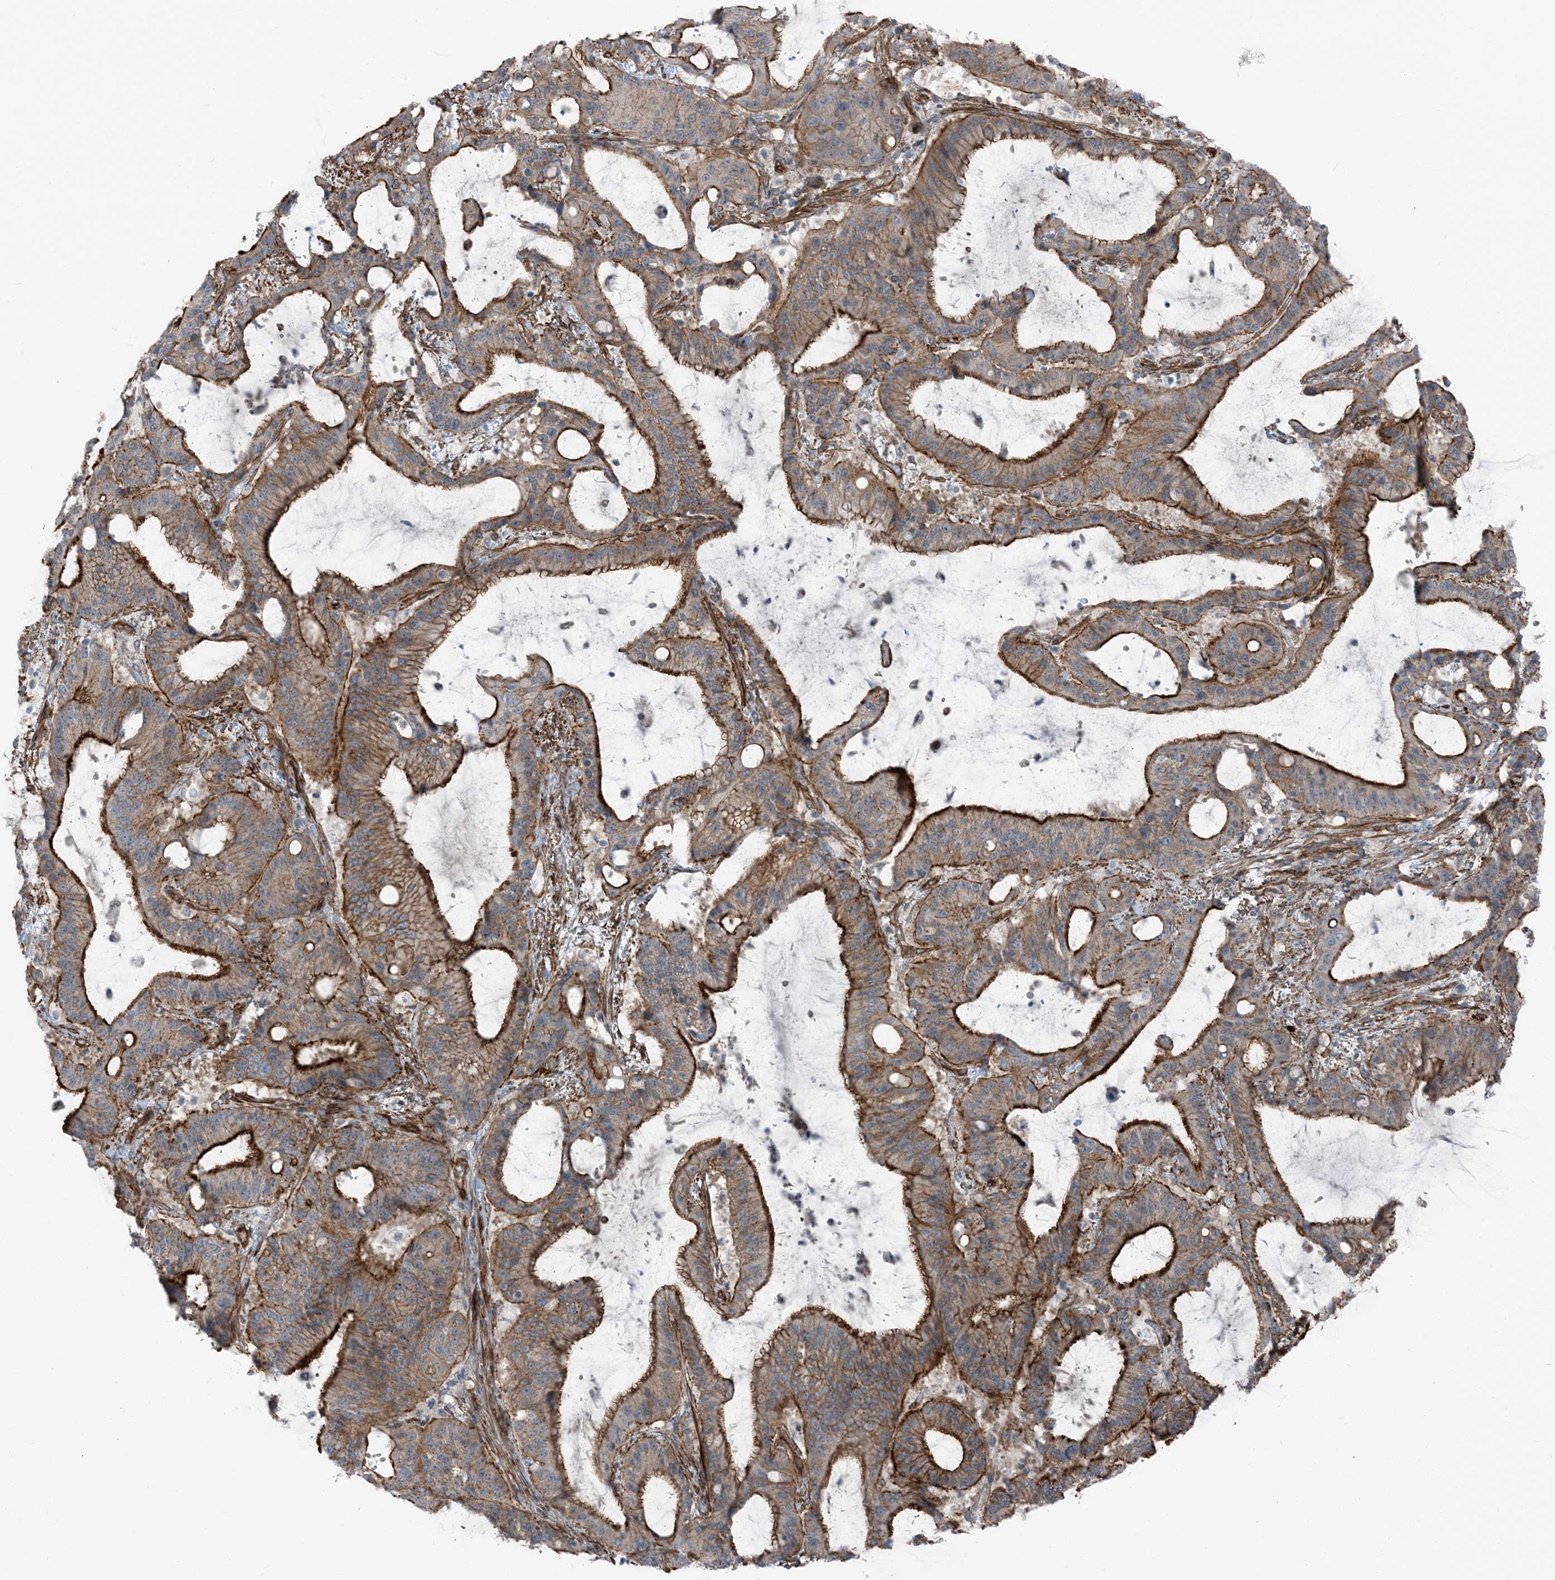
{"staining": {"intensity": "strong", "quantity": ">75%", "location": "cytoplasmic/membranous"}, "tissue": "liver cancer", "cell_type": "Tumor cells", "image_type": "cancer", "snomed": [{"axis": "morphology", "description": "Normal tissue, NOS"}, {"axis": "morphology", "description": "Cholangiocarcinoma"}, {"axis": "topography", "description": "Liver"}, {"axis": "topography", "description": "Peripheral nerve tissue"}], "caption": "Cholangiocarcinoma (liver) was stained to show a protein in brown. There is high levels of strong cytoplasmic/membranous staining in about >75% of tumor cells.", "gene": "ZFP90", "patient": {"sex": "female", "age": 73}}